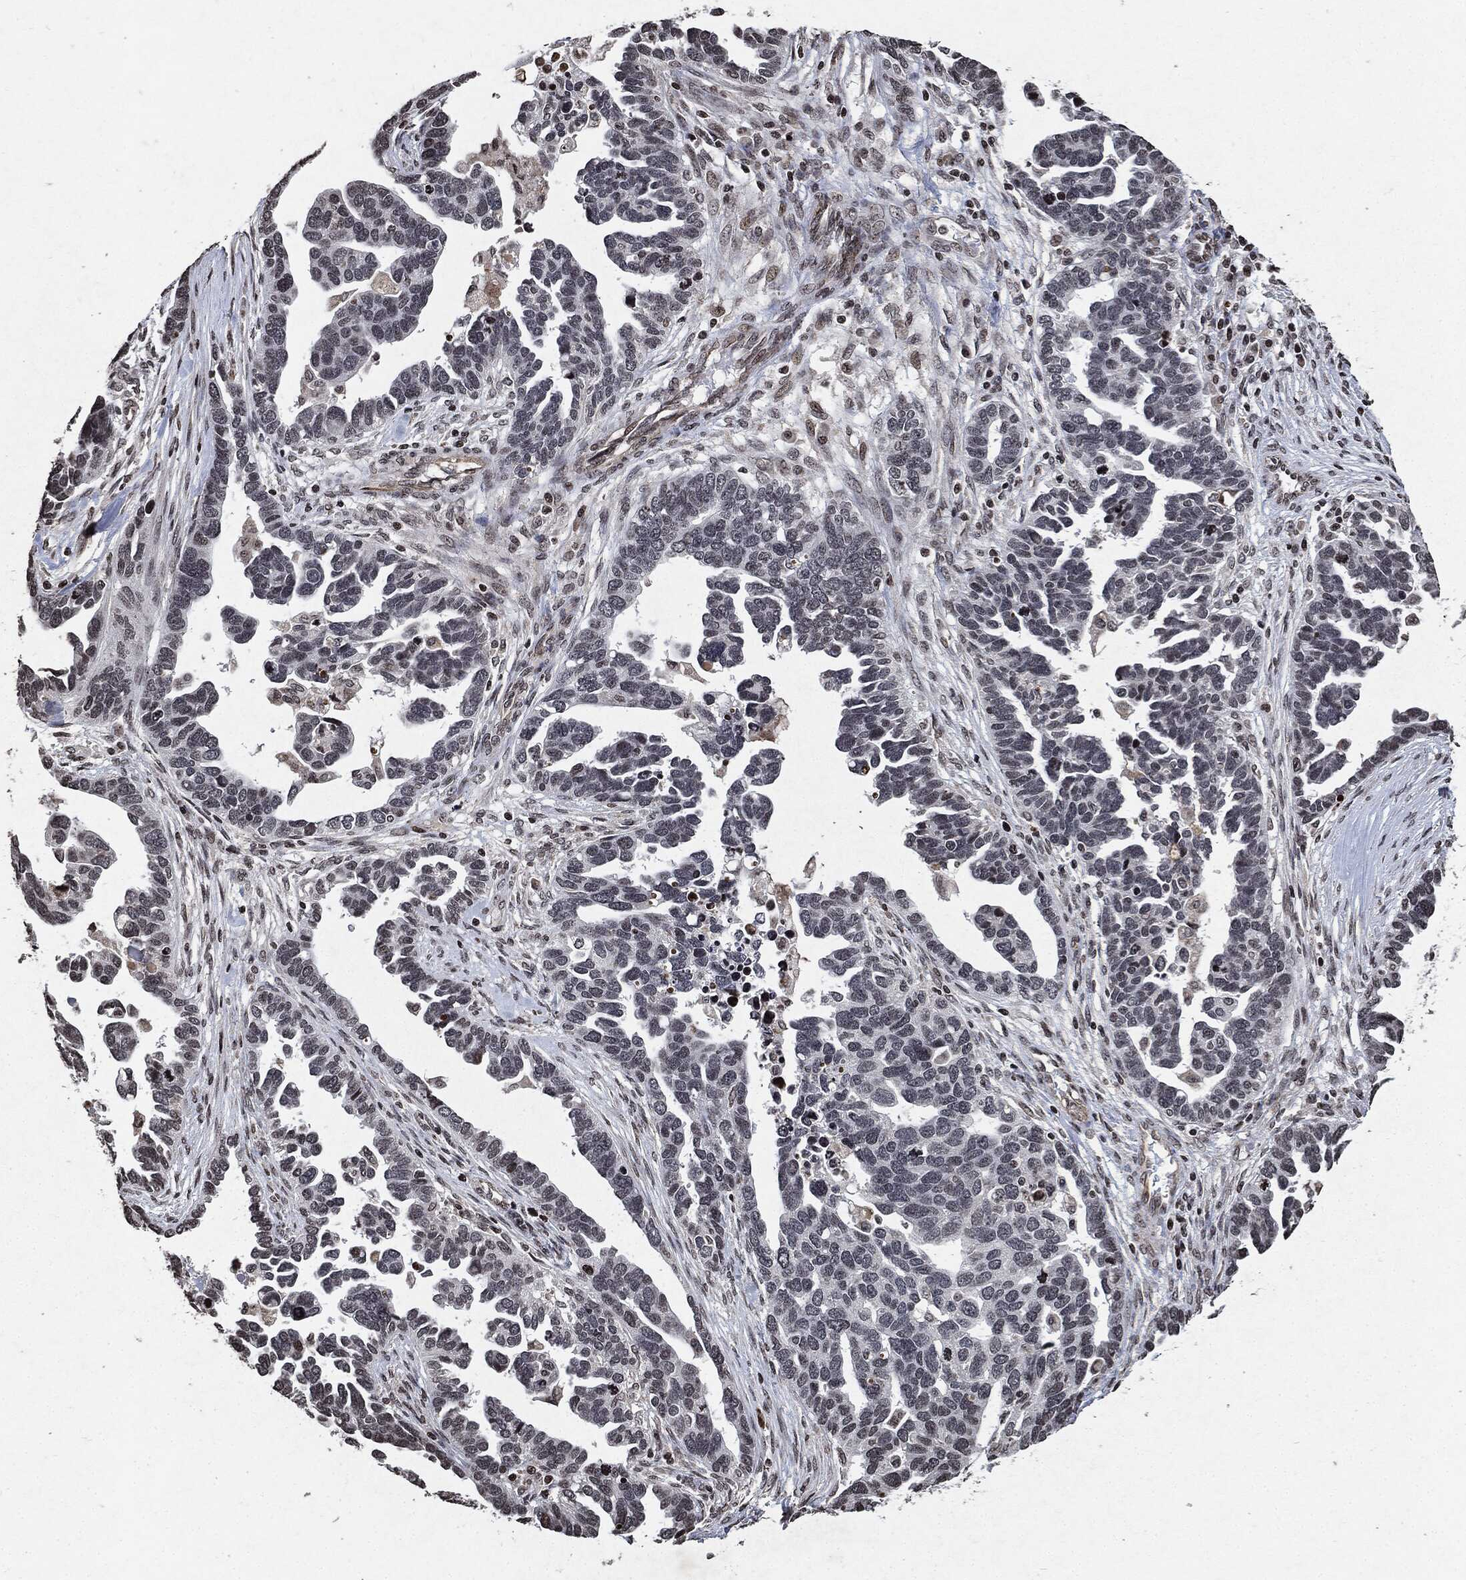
{"staining": {"intensity": "negative", "quantity": "none", "location": "none"}, "tissue": "ovarian cancer", "cell_type": "Tumor cells", "image_type": "cancer", "snomed": [{"axis": "morphology", "description": "Cystadenocarcinoma, serous, NOS"}, {"axis": "topography", "description": "Ovary"}], "caption": "The photomicrograph displays no significant staining in tumor cells of ovarian cancer (serous cystadenocarcinoma).", "gene": "JUN", "patient": {"sex": "female", "age": 54}}